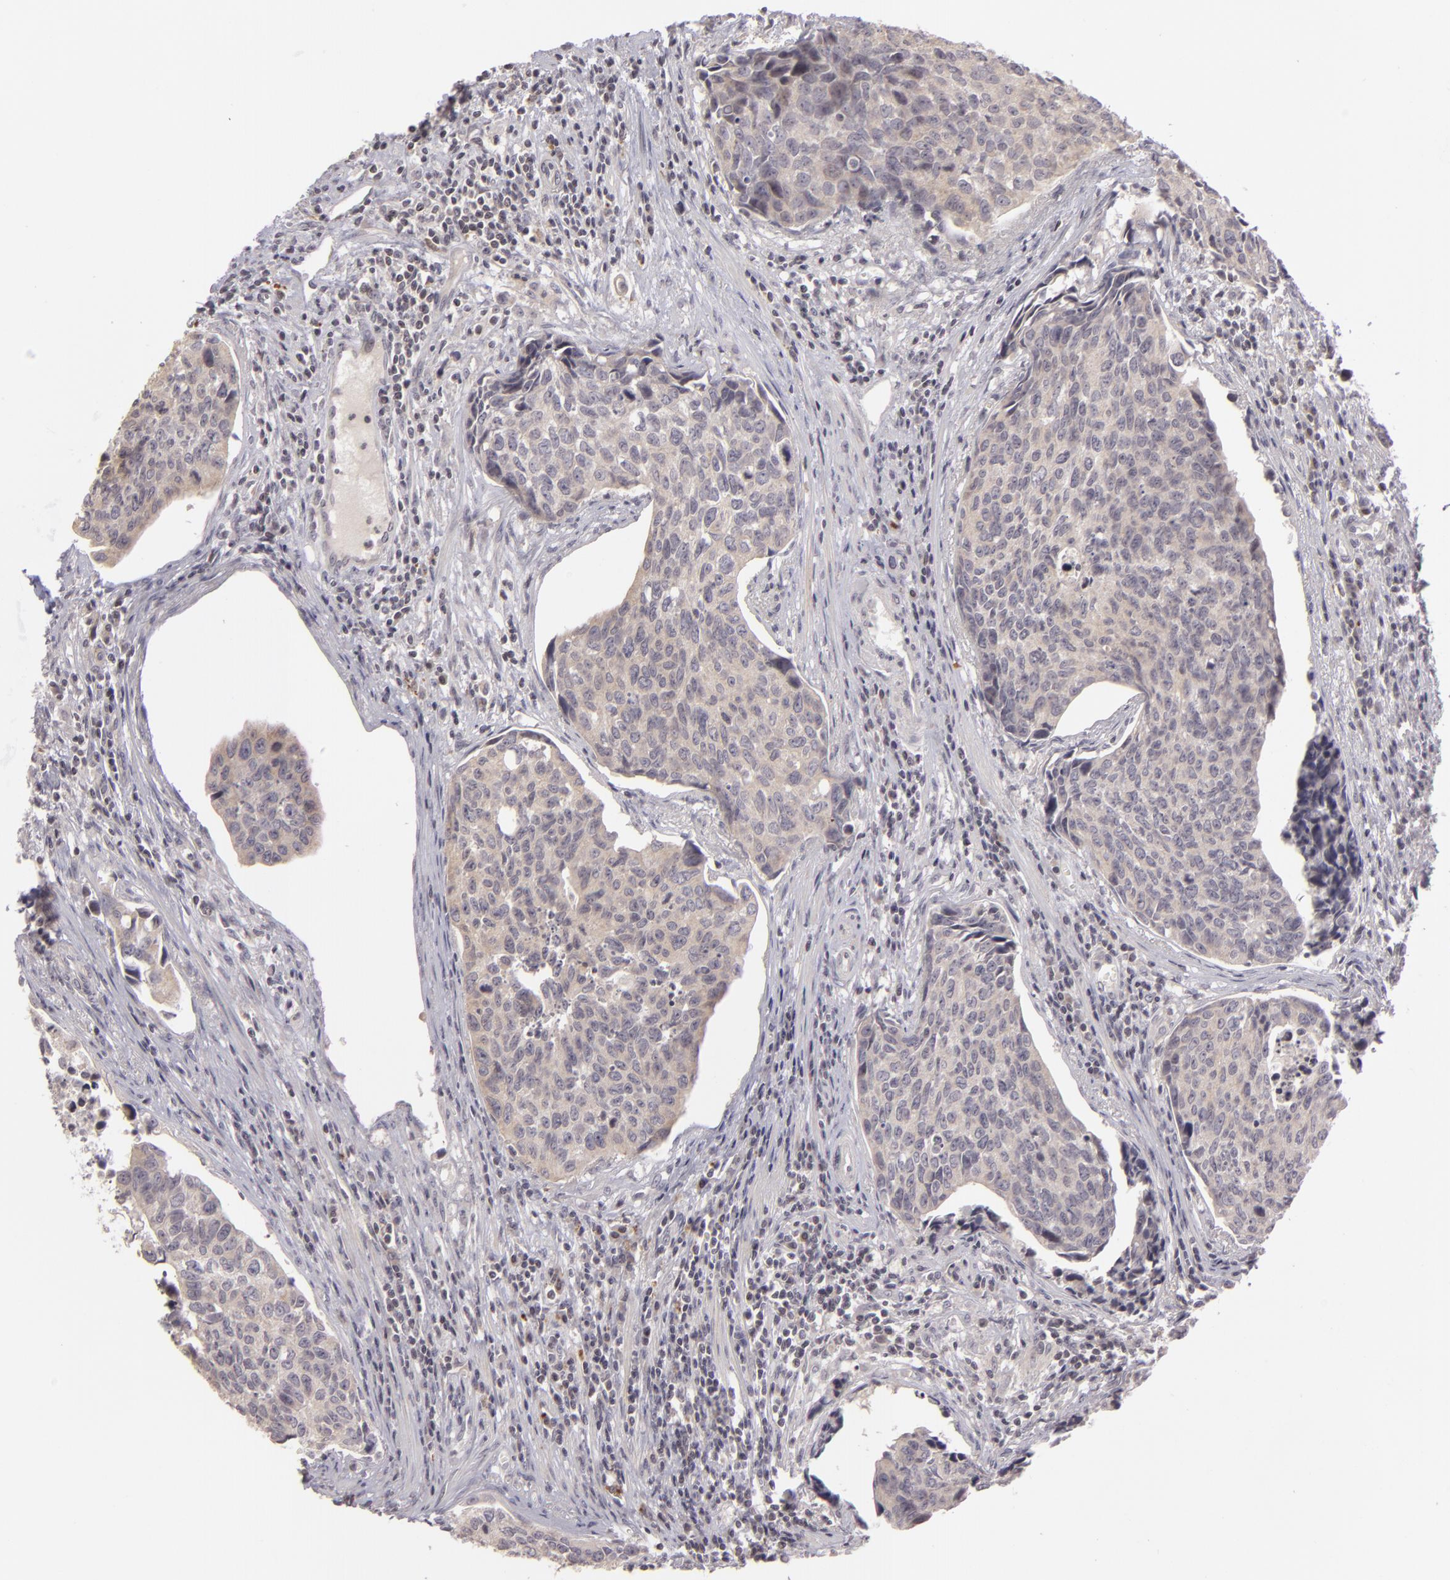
{"staining": {"intensity": "negative", "quantity": "none", "location": "none"}, "tissue": "urothelial cancer", "cell_type": "Tumor cells", "image_type": "cancer", "snomed": [{"axis": "morphology", "description": "Urothelial carcinoma, High grade"}, {"axis": "topography", "description": "Urinary bladder"}], "caption": "Immunohistochemistry (IHC) of human urothelial cancer exhibits no positivity in tumor cells.", "gene": "AKAP6", "patient": {"sex": "male", "age": 81}}